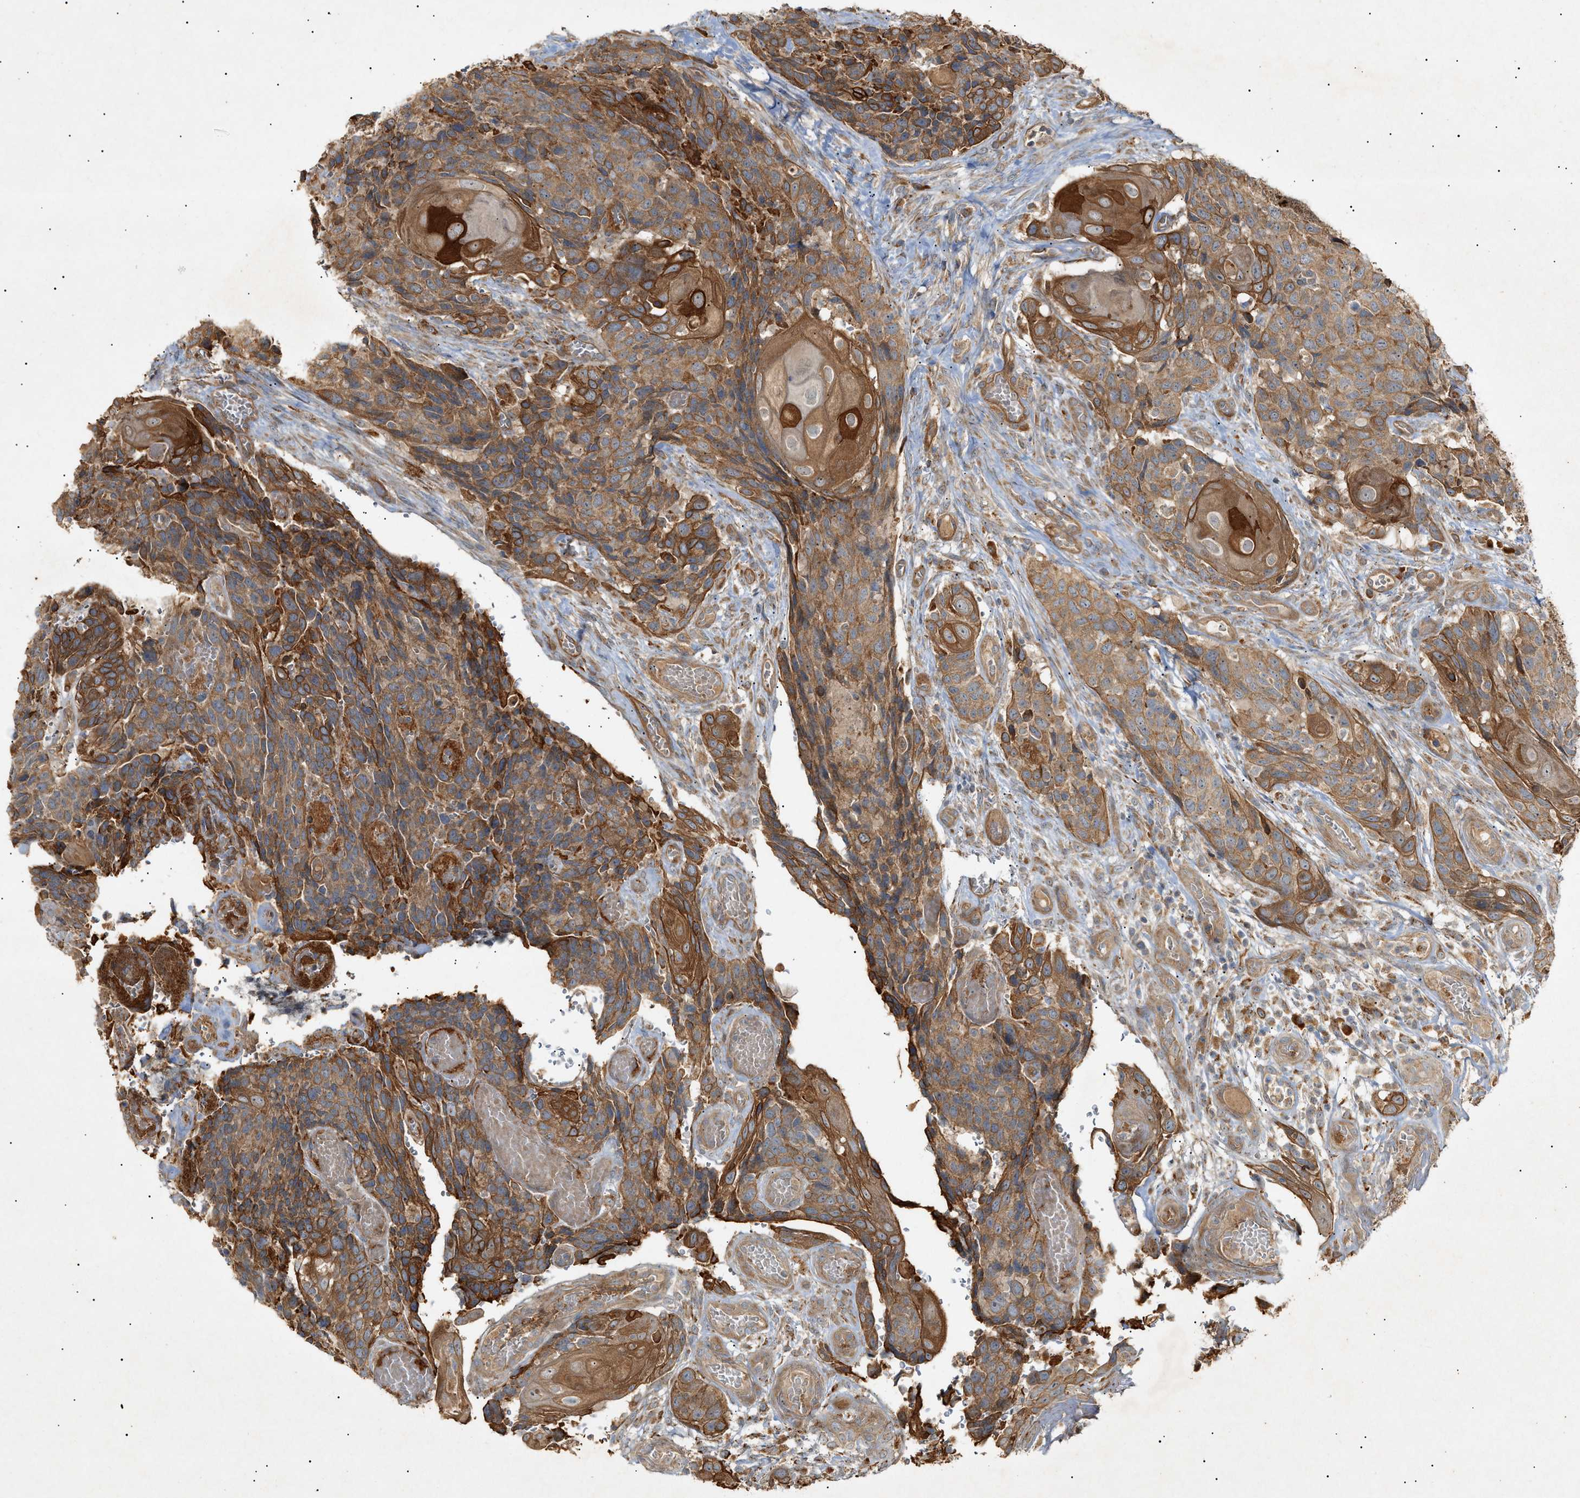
{"staining": {"intensity": "strong", "quantity": ">75%", "location": "cytoplasmic/membranous"}, "tissue": "head and neck cancer", "cell_type": "Tumor cells", "image_type": "cancer", "snomed": [{"axis": "morphology", "description": "Squamous cell carcinoma, NOS"}, {"axis": "topography", "description": "Head-Neck"}], "caption": "Tumor cells exhibit high levels of strong cytoplasmic/membranous expression in about >75% of cells in head and neck cancer.", "gene": "MTCH1", "patient": {"sex": "male", "age": 66}}